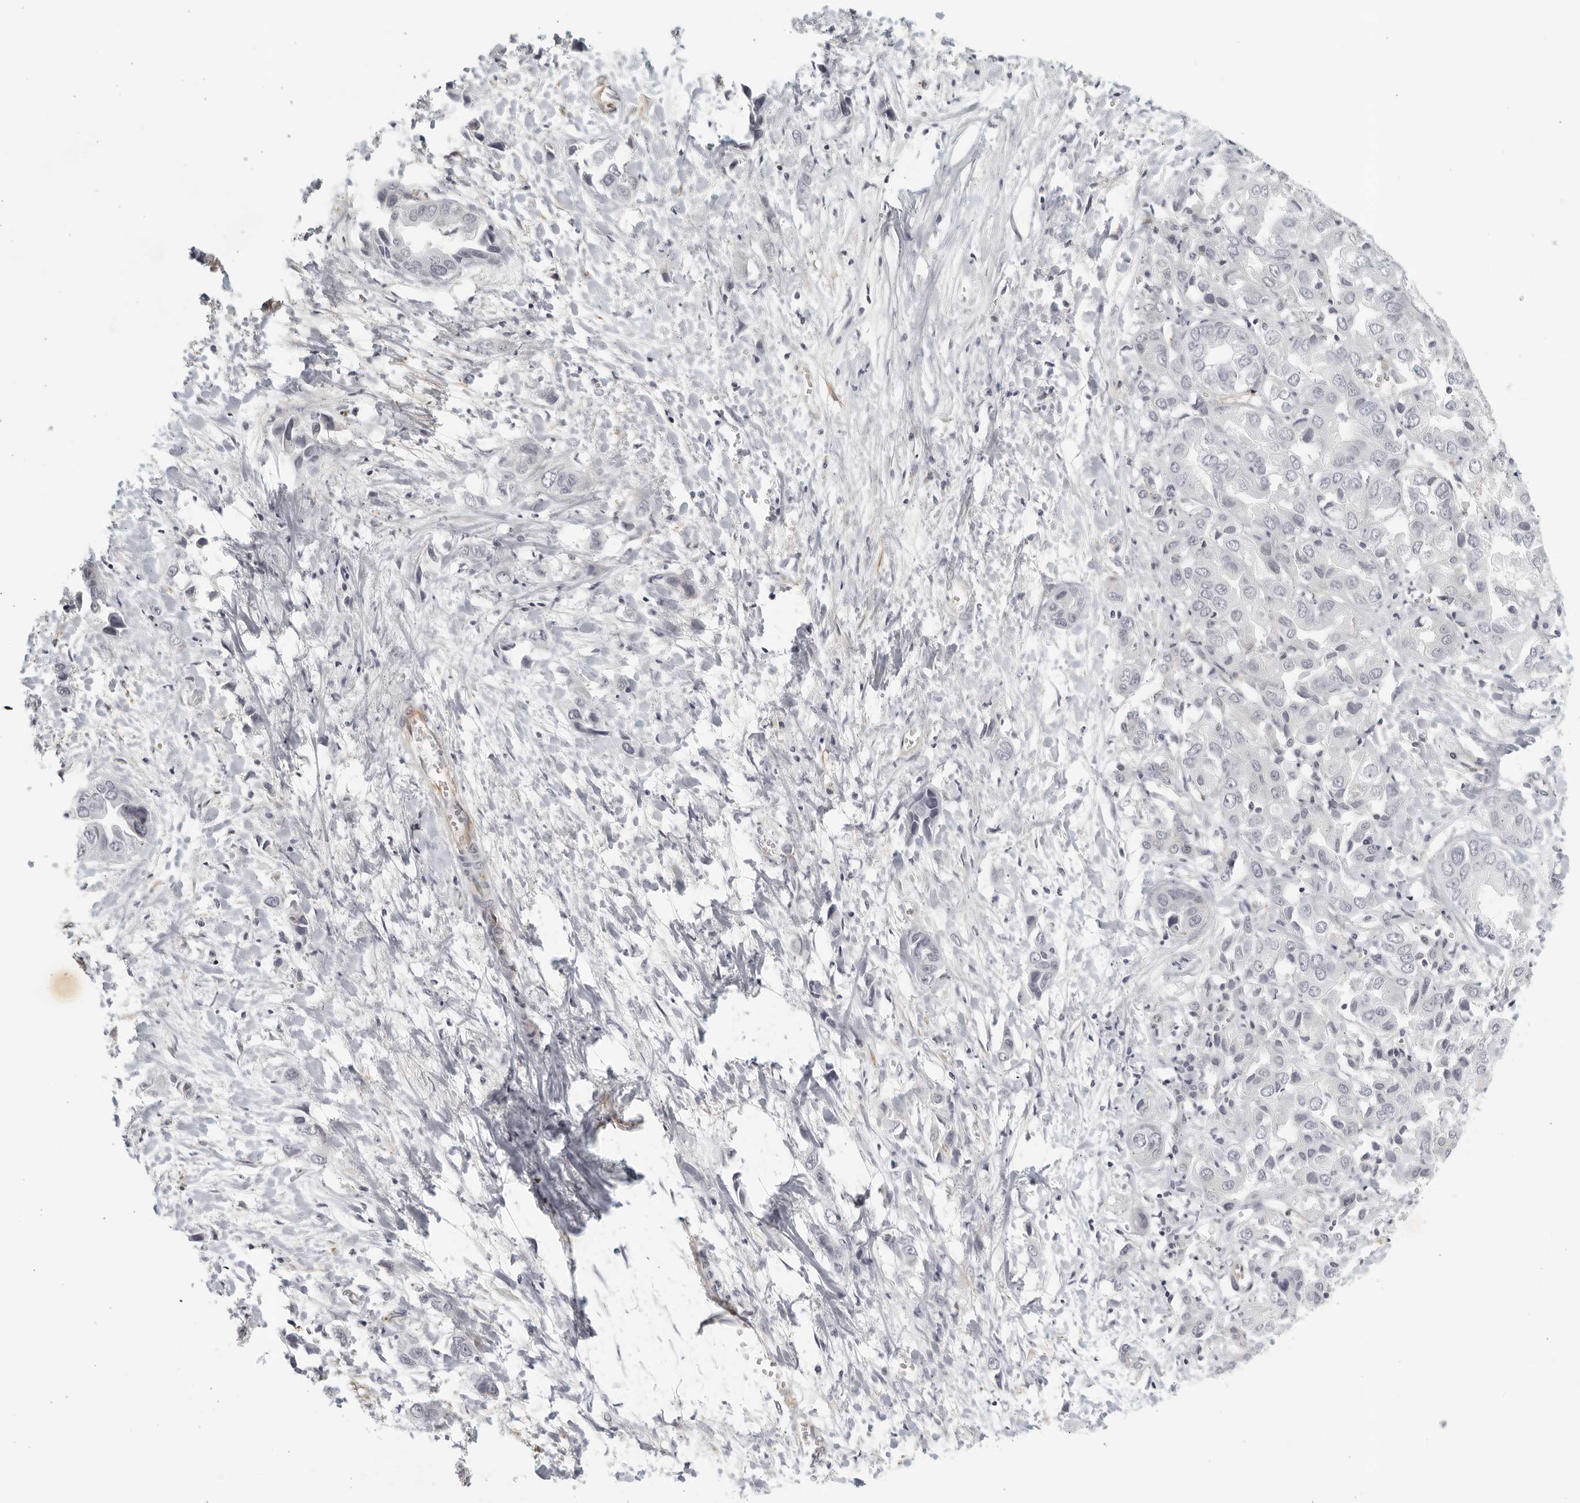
{"staining": {"intensity": "negative", "quantity": "none", "location": "none"}, "tissue": "liver cancer", "cell_type": "Tumor cells", "image_type": "cancer", "snomed": [{"axis": "morphology", "description": "Cholangiocarcinoma"}, {"axis": "topography", "description": "Liver"}], "caption": "This is an immunohistochemistry image of cholangiocarcinoma (liver). There is no expression in tumor cells.", "gene": "SERTAD4", "patient": {"sex": "female", "age": 52}}